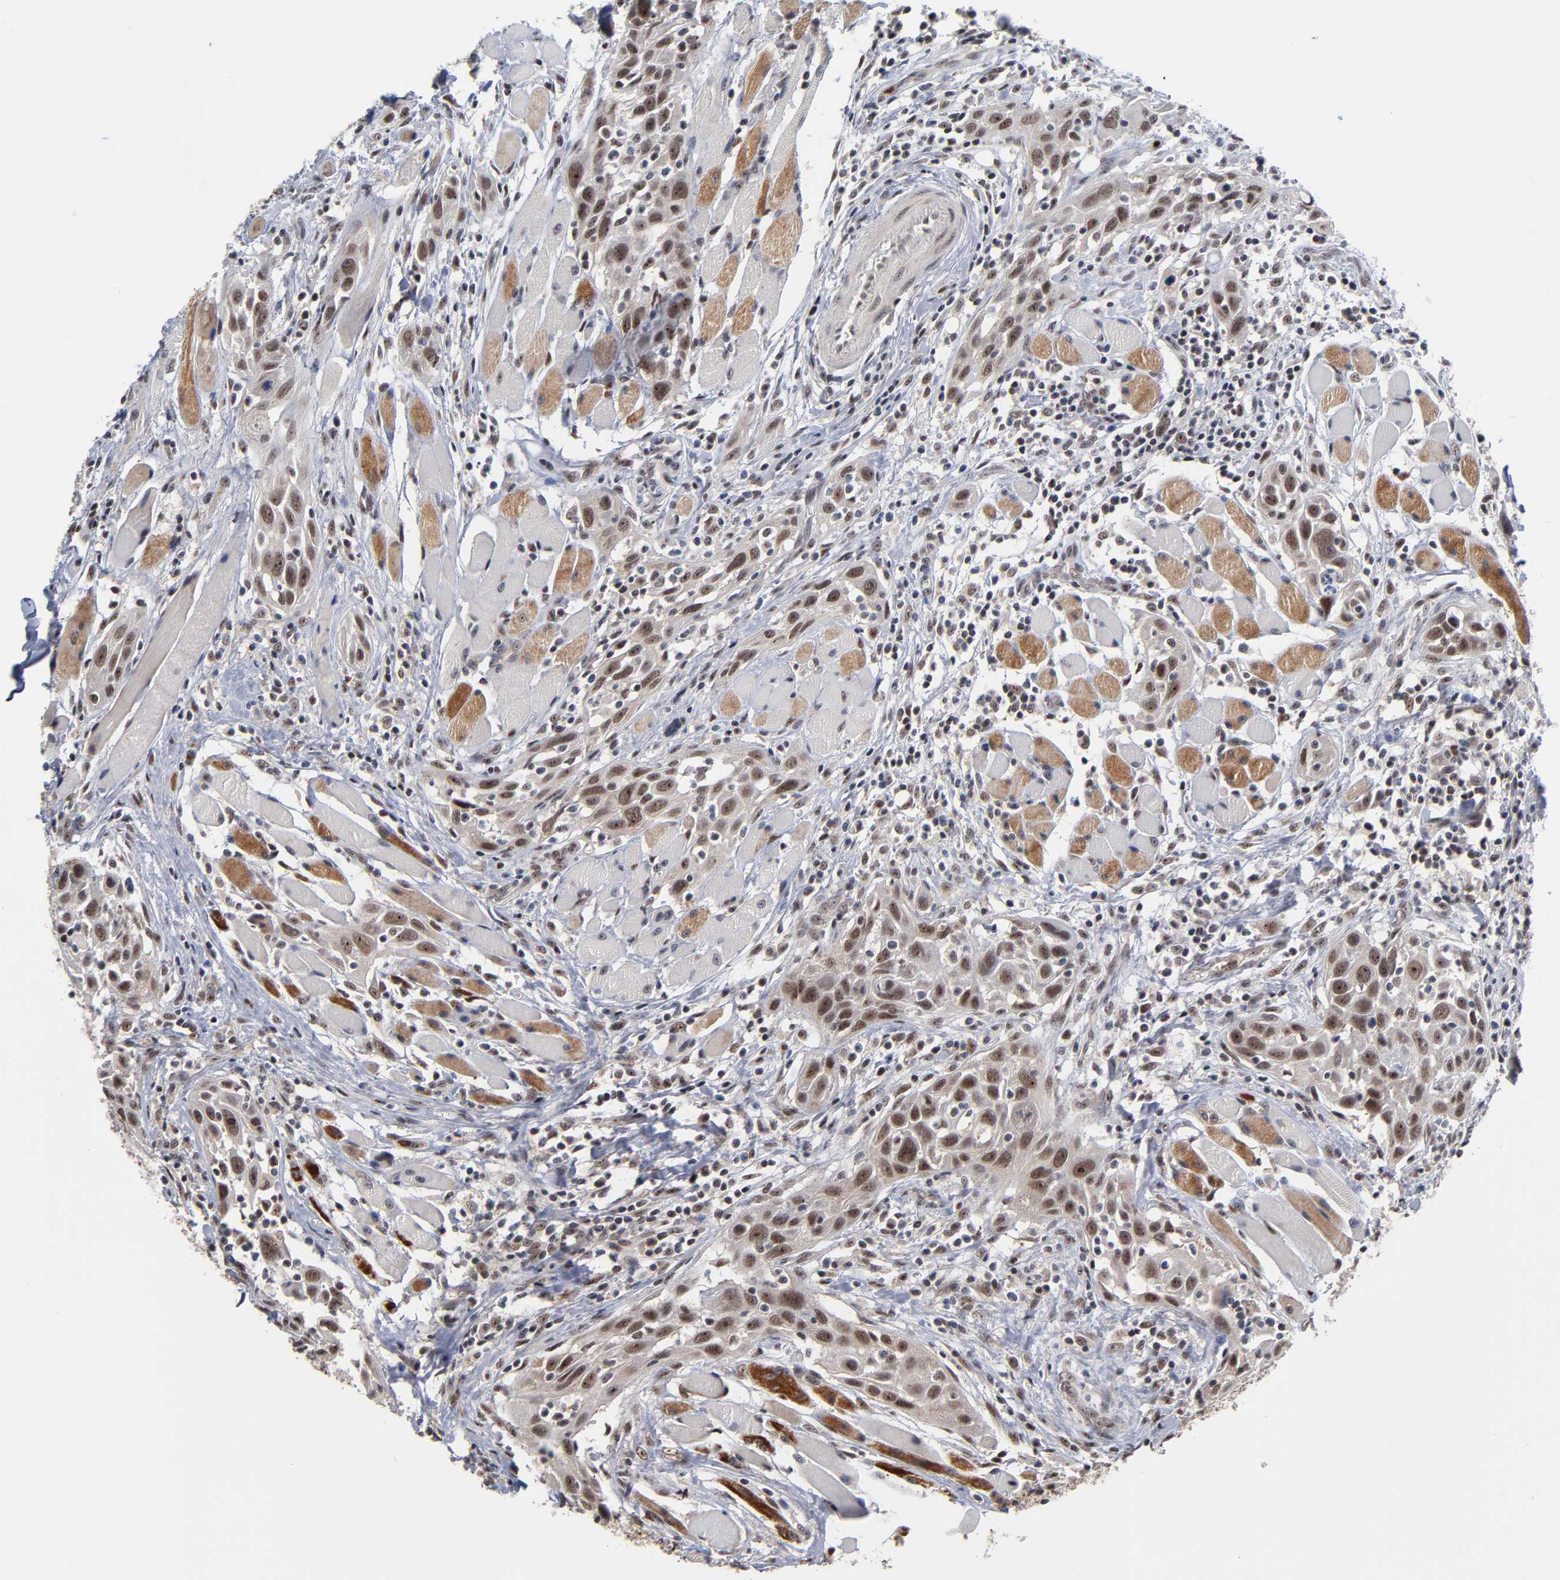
{"staining": {"intensity": "moderate", "quantity": ">75%", "location": "nuclear"}, "tissue": "head and neck cancer", "cell_type": "Tumor cells", "image_type": "cancer", "snomed": [{"axis": "morphology", "description": "Squamous cell carcinoma, NOS"}, {"axis": "topography", "description": "Oral tissue"}, {"axis": "topography", "description": "Head-Neck"}], "caption": "Protein expression analysis of head and neck cancer (squamous cell carcinoma) demonstrates moderate nuclear positivity in approximately >75% of tumor cells.", "gene": "ZNF419", "patient": {"sex": "female", "age": 50}}